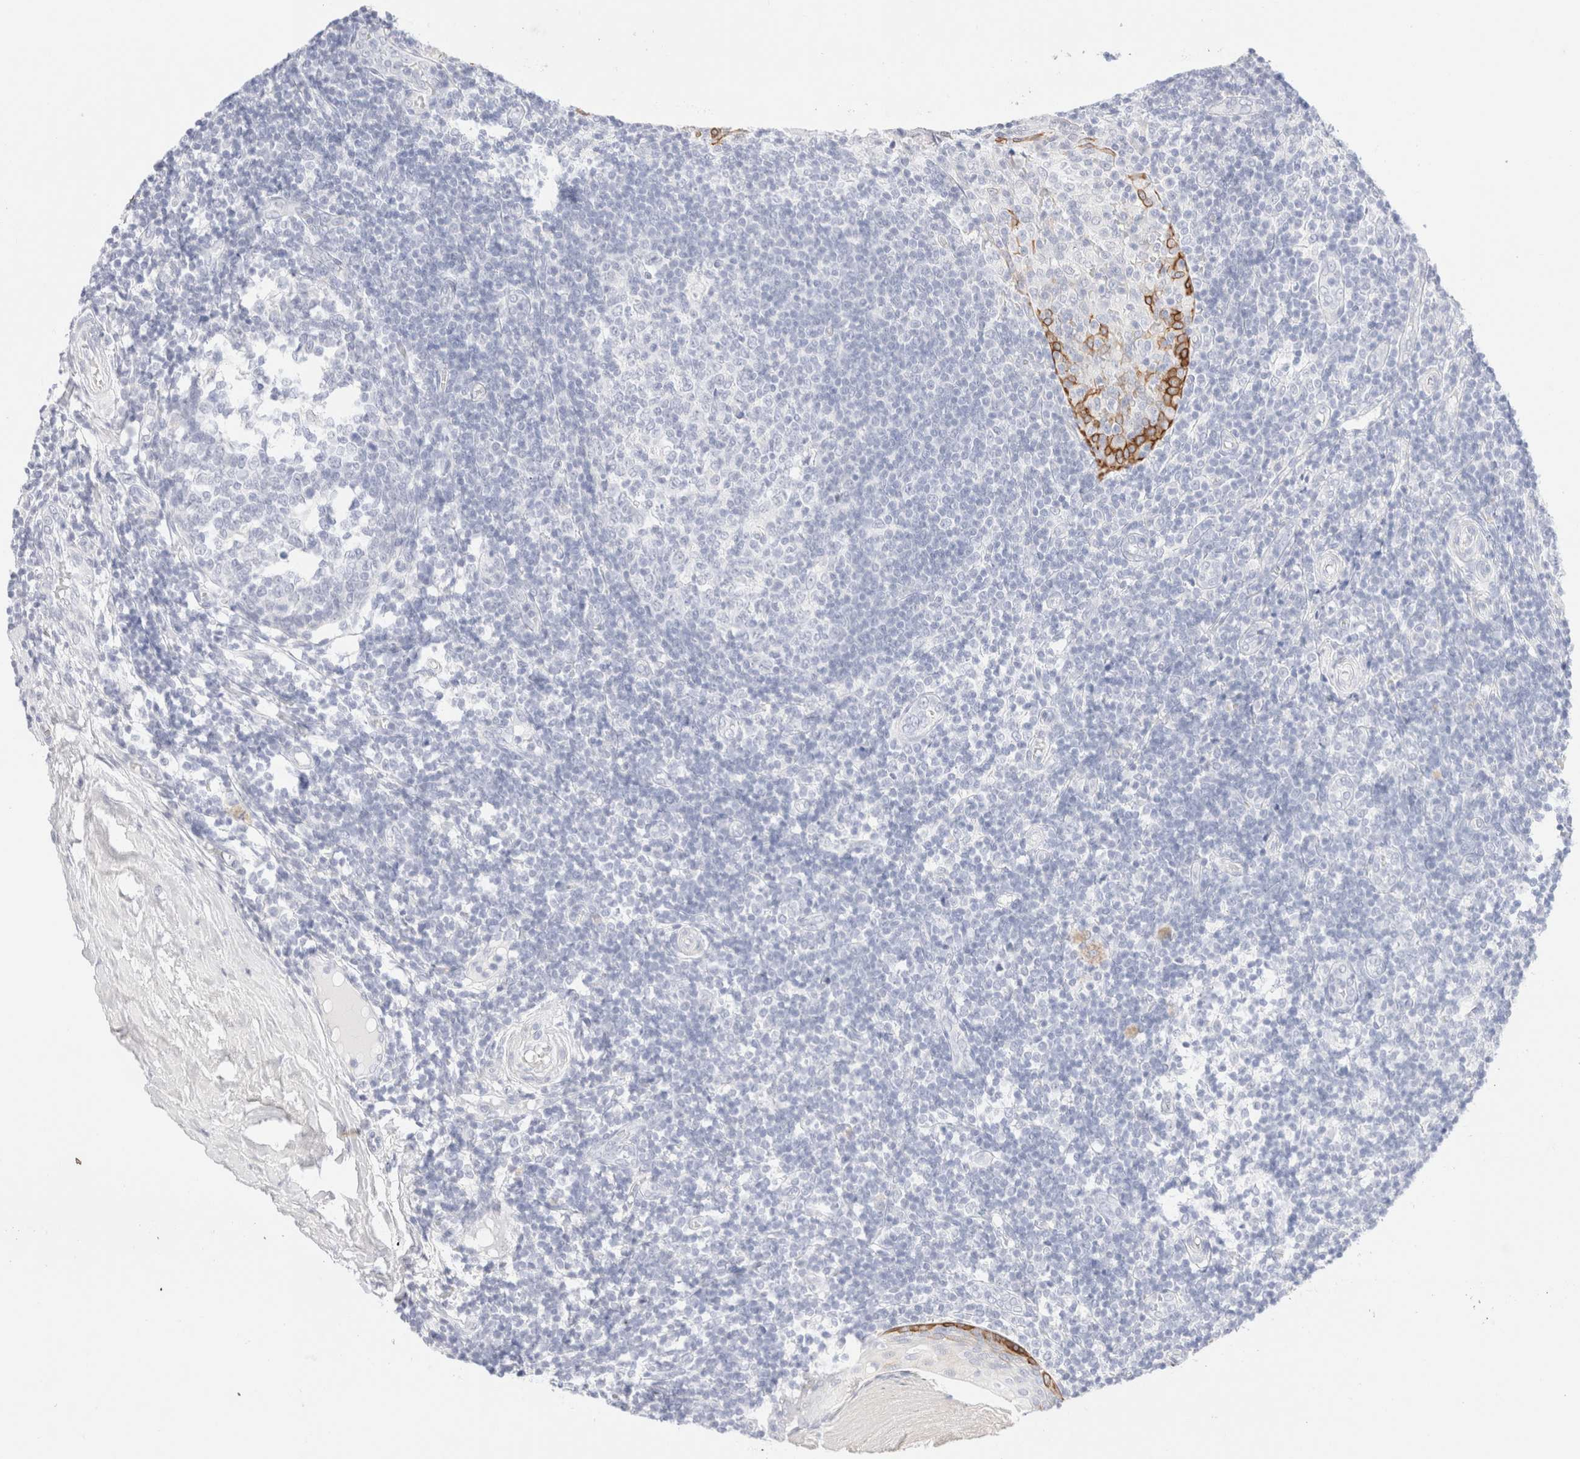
{"staining": {"intensity": "negative", "quantity": "none", "location": "none"}, "tissue": "tonsil", "cell_type": "Germinal center cells", "image_type": "normal", "snomed": [{"axis": "morphology", "description": "Normal tissue, NOS"}, {"axis": "topography", "description": "Tonsil"}], "caption": "This is a micrograph of immunohistochemistry staining of benign tonsil, which shows no positivity in germinal center cells. (Brightfield microscopy of DAB immunohistochemistry at high magnification).", "gene": "KRT15", "patient": {"sex": "female", "age": 19}}